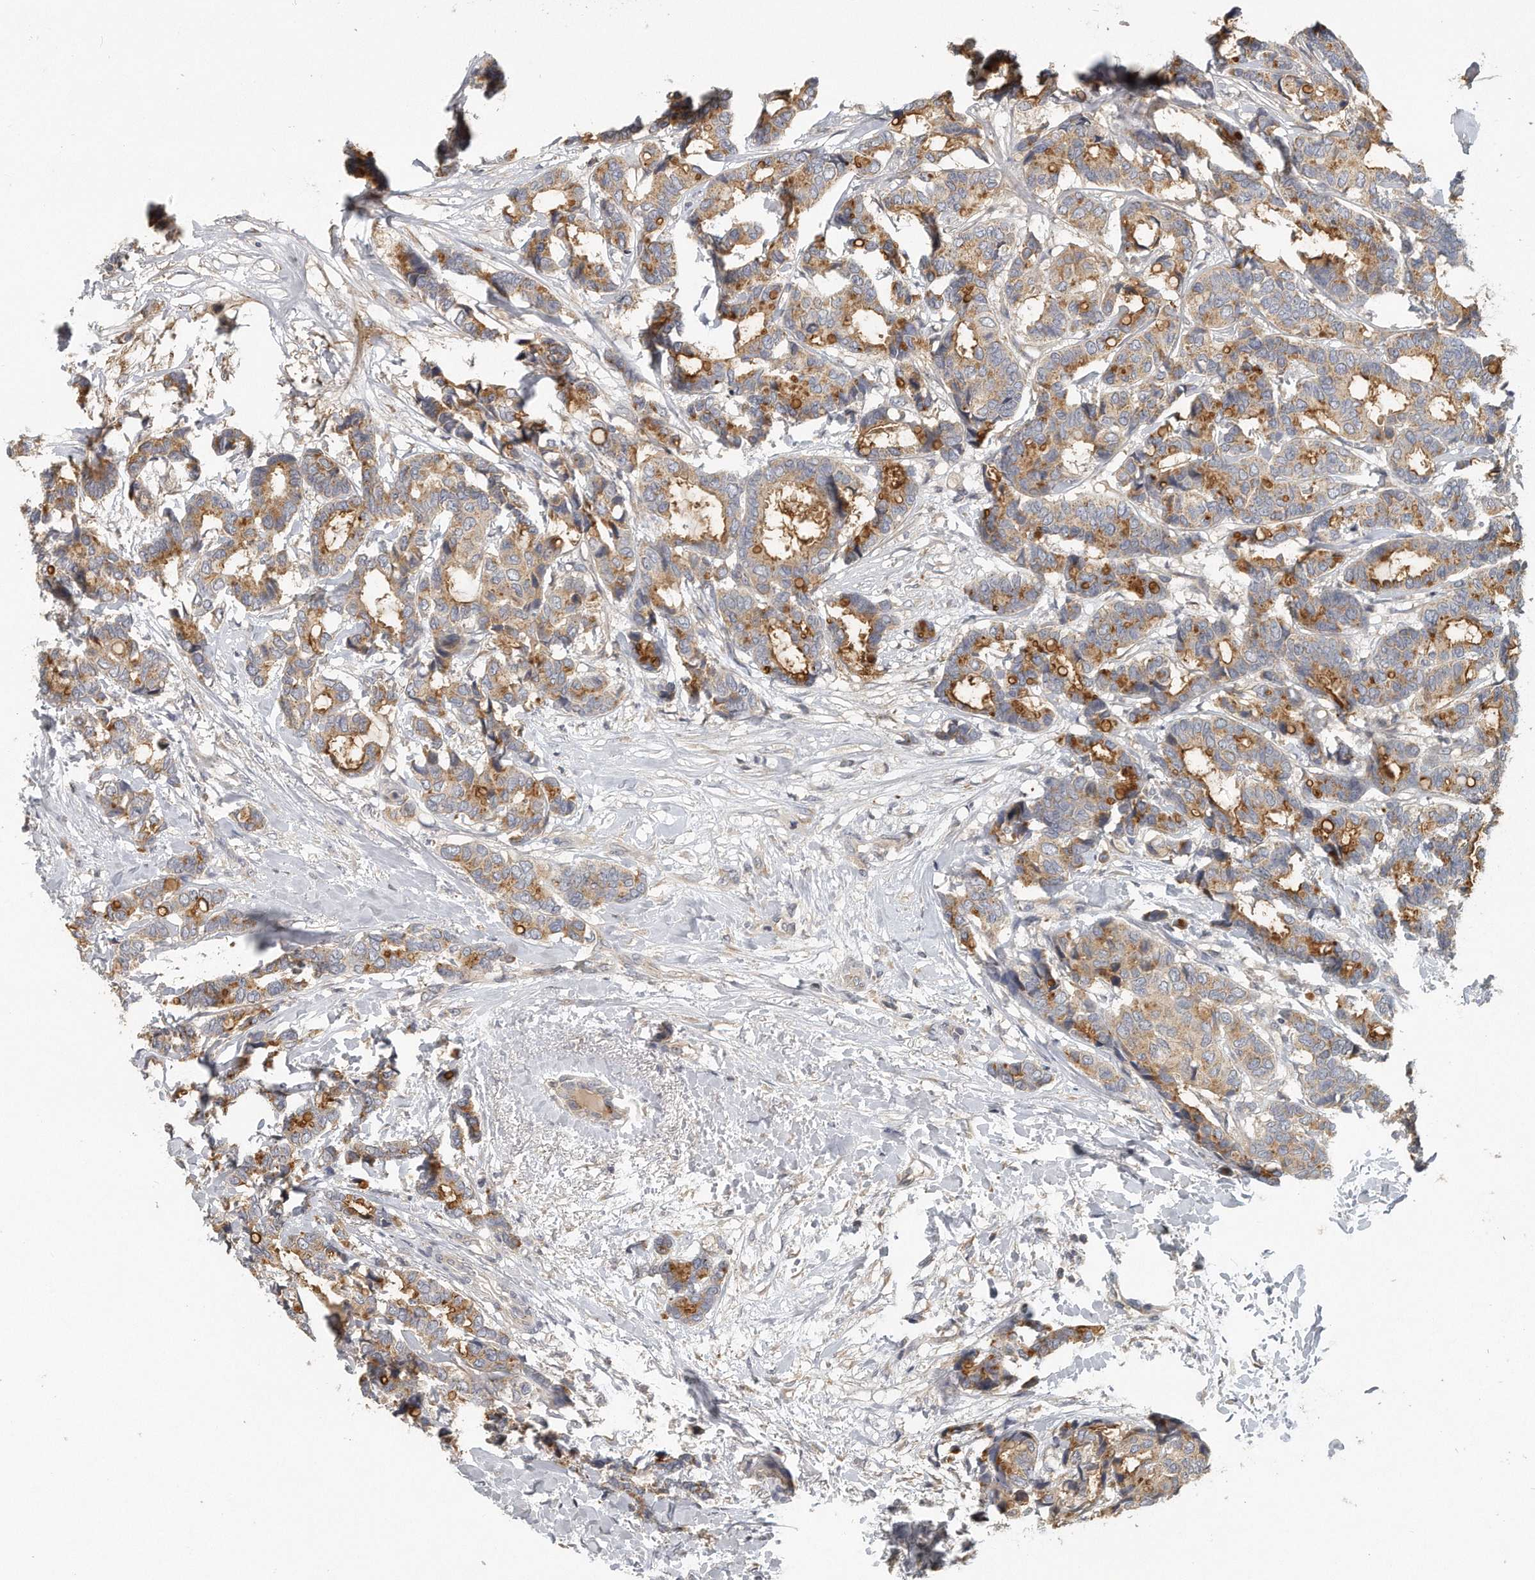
{"staining": {"intensity": "moderate", "quantity": "25%-75%", "location": "cytoplasmic/membranous"}, "tissue": "breast cancer", "cell_type": "Tumor cells", "image_type": "cancer", "snomed": [{"axis": "morphology", "description": "Duct carcinoma"}, {"axis": "topography", "description": "Breast"}], "caption": "A micrograph showing moderate cytoplasmic/membranous expression in approximately 25%-75% of tumor cells in invasive ductal carcinoma (breast), as visualized by brown immunohistochemical staining.", "gene": "TRAPPC14", "patient": {"sex": "female", "age": 87}}